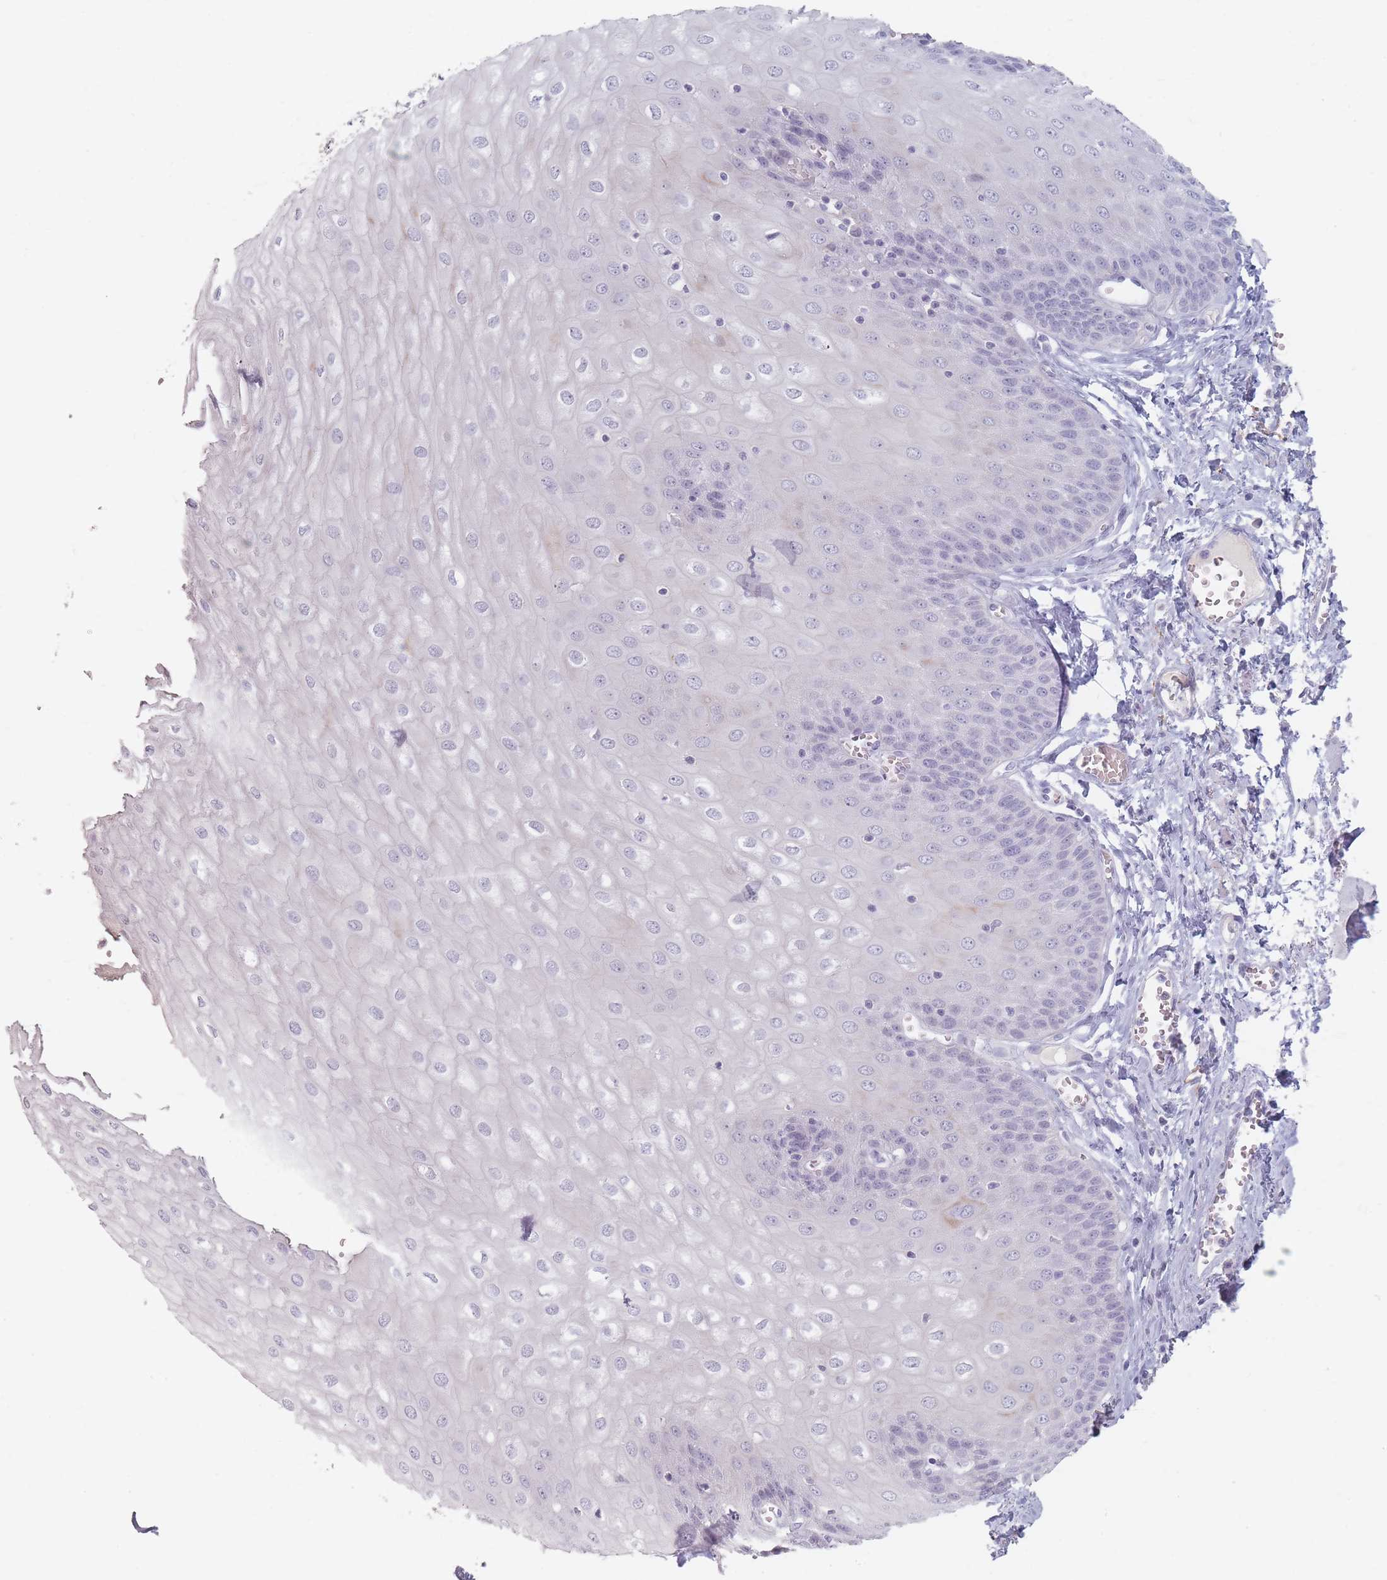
{"staining": {"intensity": "weak", "quantity": "<25%", "location": "cytoplasmic/membranous,nuclear"}, "tissue": "esophagus", "cell_type": "Squamous epithelial cells", "image_type": "normal", "snomed": [{"axis": "morphology", "description": "Normal tissue, NOS"}, {"axis": "topography", "description": "Esophagus"}], "caption": "Histopathology image shows no protein positivity in squamous epithelial cells of normal esophagus. The staining is performed using DAB (3,3'-diaminobenzidine) brown chromogen with nuclei counter-stained in using hematoxylin.", "gene": "HELZ2", "patient": {"sex": "male", "age": 60}}